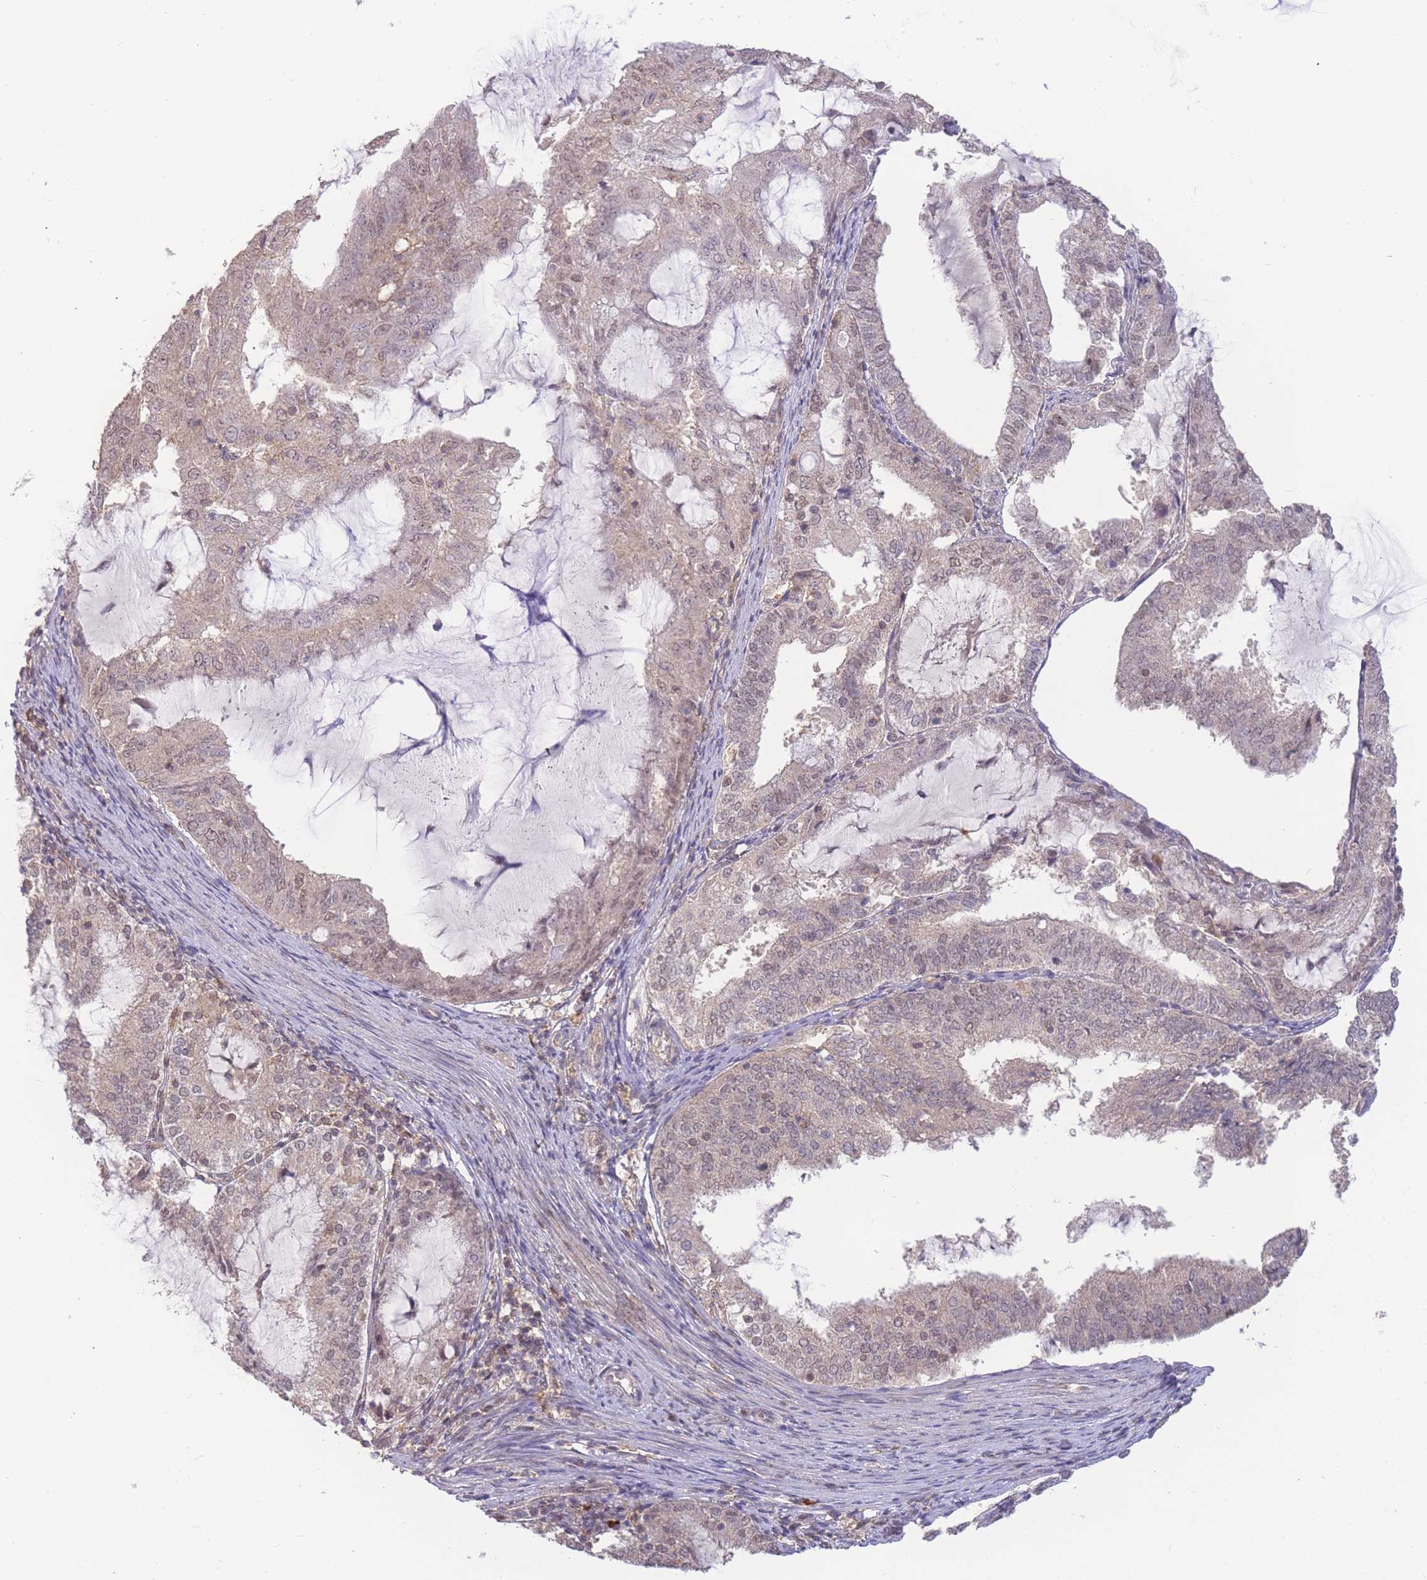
{"staining": {"intensity": "weak", "quantity": "25%-75%", "location": "nuclear"}, "tissue": "endometrial cancer", "cell_type": "Tumor cells", "image_type": "cancer", "snomed": [{"axis": "morphology", "description": "Adenocarcinoma, NOS"}, {"axis": "topography", "description": "Endometrium"}], "caption": "A micrograph of human endometrial adenocarcinoma stained for a protein demonstrates weak nuclear brown staining in tumor cells.", "gene": "RNF144B", "patient": {"sex": "female", "age": 81}}